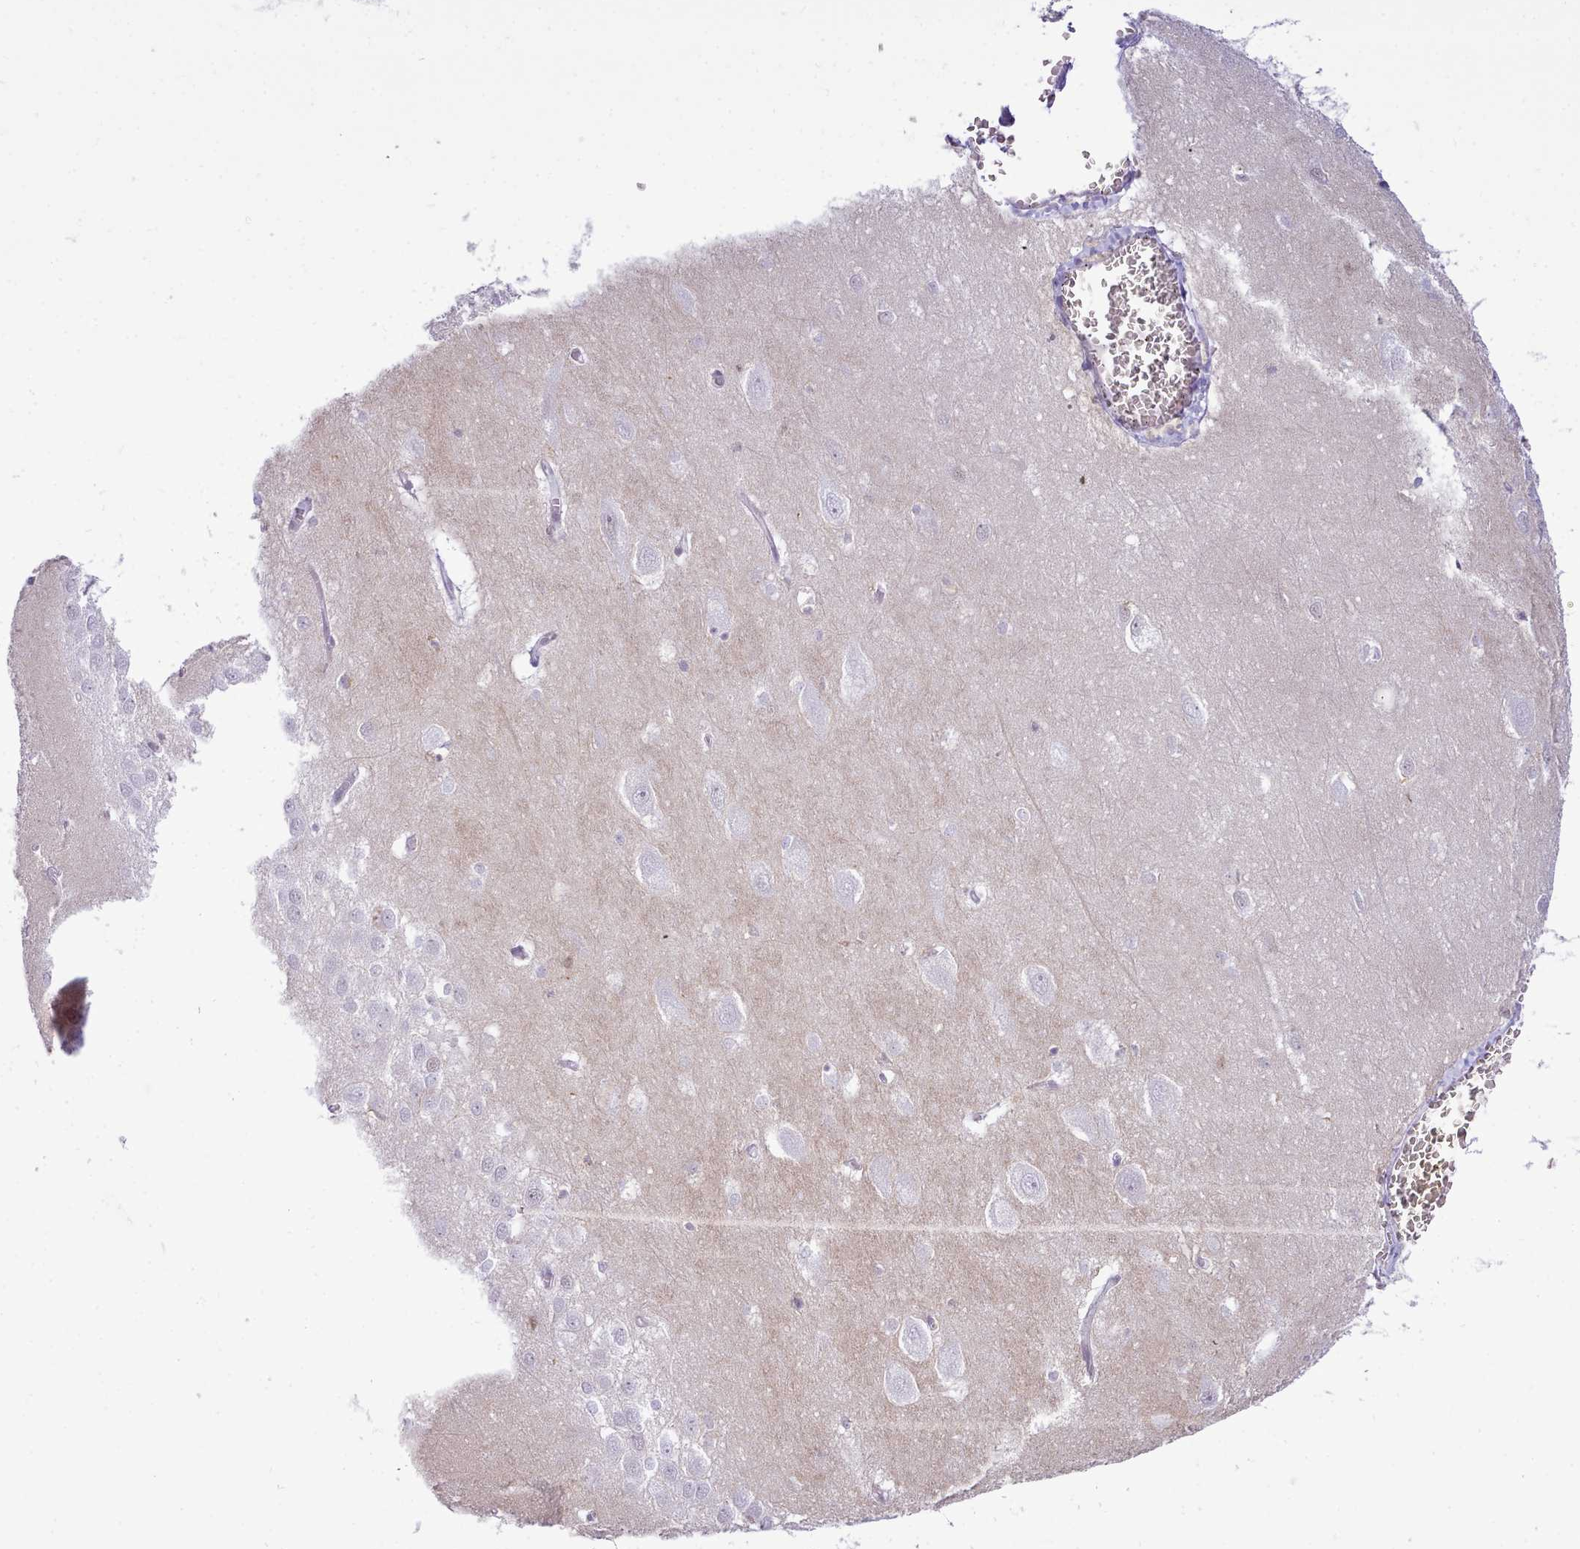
{"staining": {"intensity": "negative", "quantity": "none", "location": "none"}, "tissue": "hippocampus", "cell_type": "Glial cells", "image_type": "normal", "snomed": [{"axis": "morphology", "description": "Normal tissue, NOS"}, {"axis": "topography", "description": "Hippocampus"}], "caption": "Immunohistochemical staining of normal human hippocampus shows no significant positivity in glial cells. (DAB IHC with hematoxylin counter stain).", "gene": "LRRC37A2", "patient": {"sex": "female", "age": 64}}